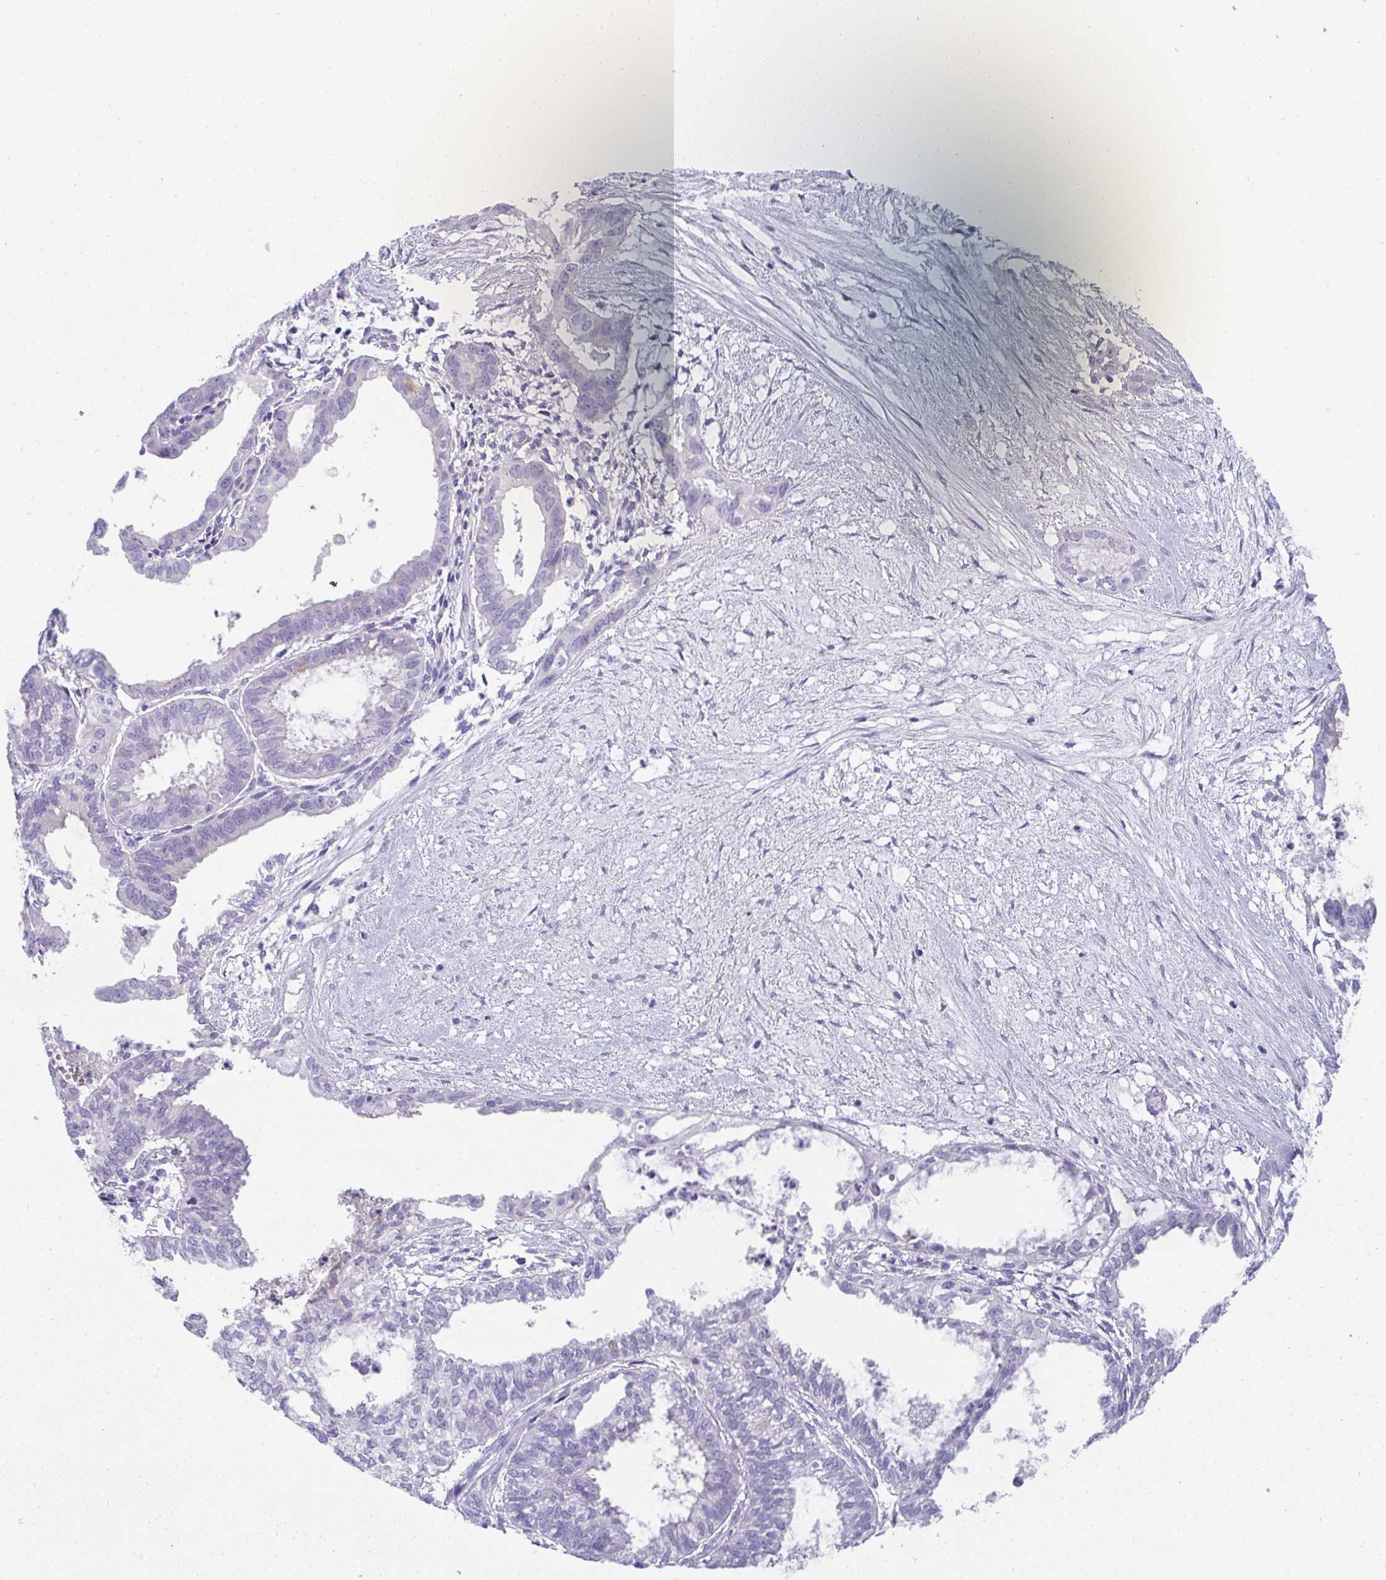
{"staining": {"intensity": "negative", "quantity": "none", "location": "none"}, "tissue": "ovarian cancer", "cell_type": "Tumor cells", "image_type": "cancer", "snomed": [{"axis": "morphology", "description": "Carcinoma, endometroid"}, {"axis": "topography", "description": "Ovary"}], "caption": "A high-resolution micrograph shows immunohistochemistry (IHC) staining of ovarian cancer, which demonstrates no significant expression in tumor cells.", "gene": "TTC30B", "patient": {"sex": "female", "age": 64}}